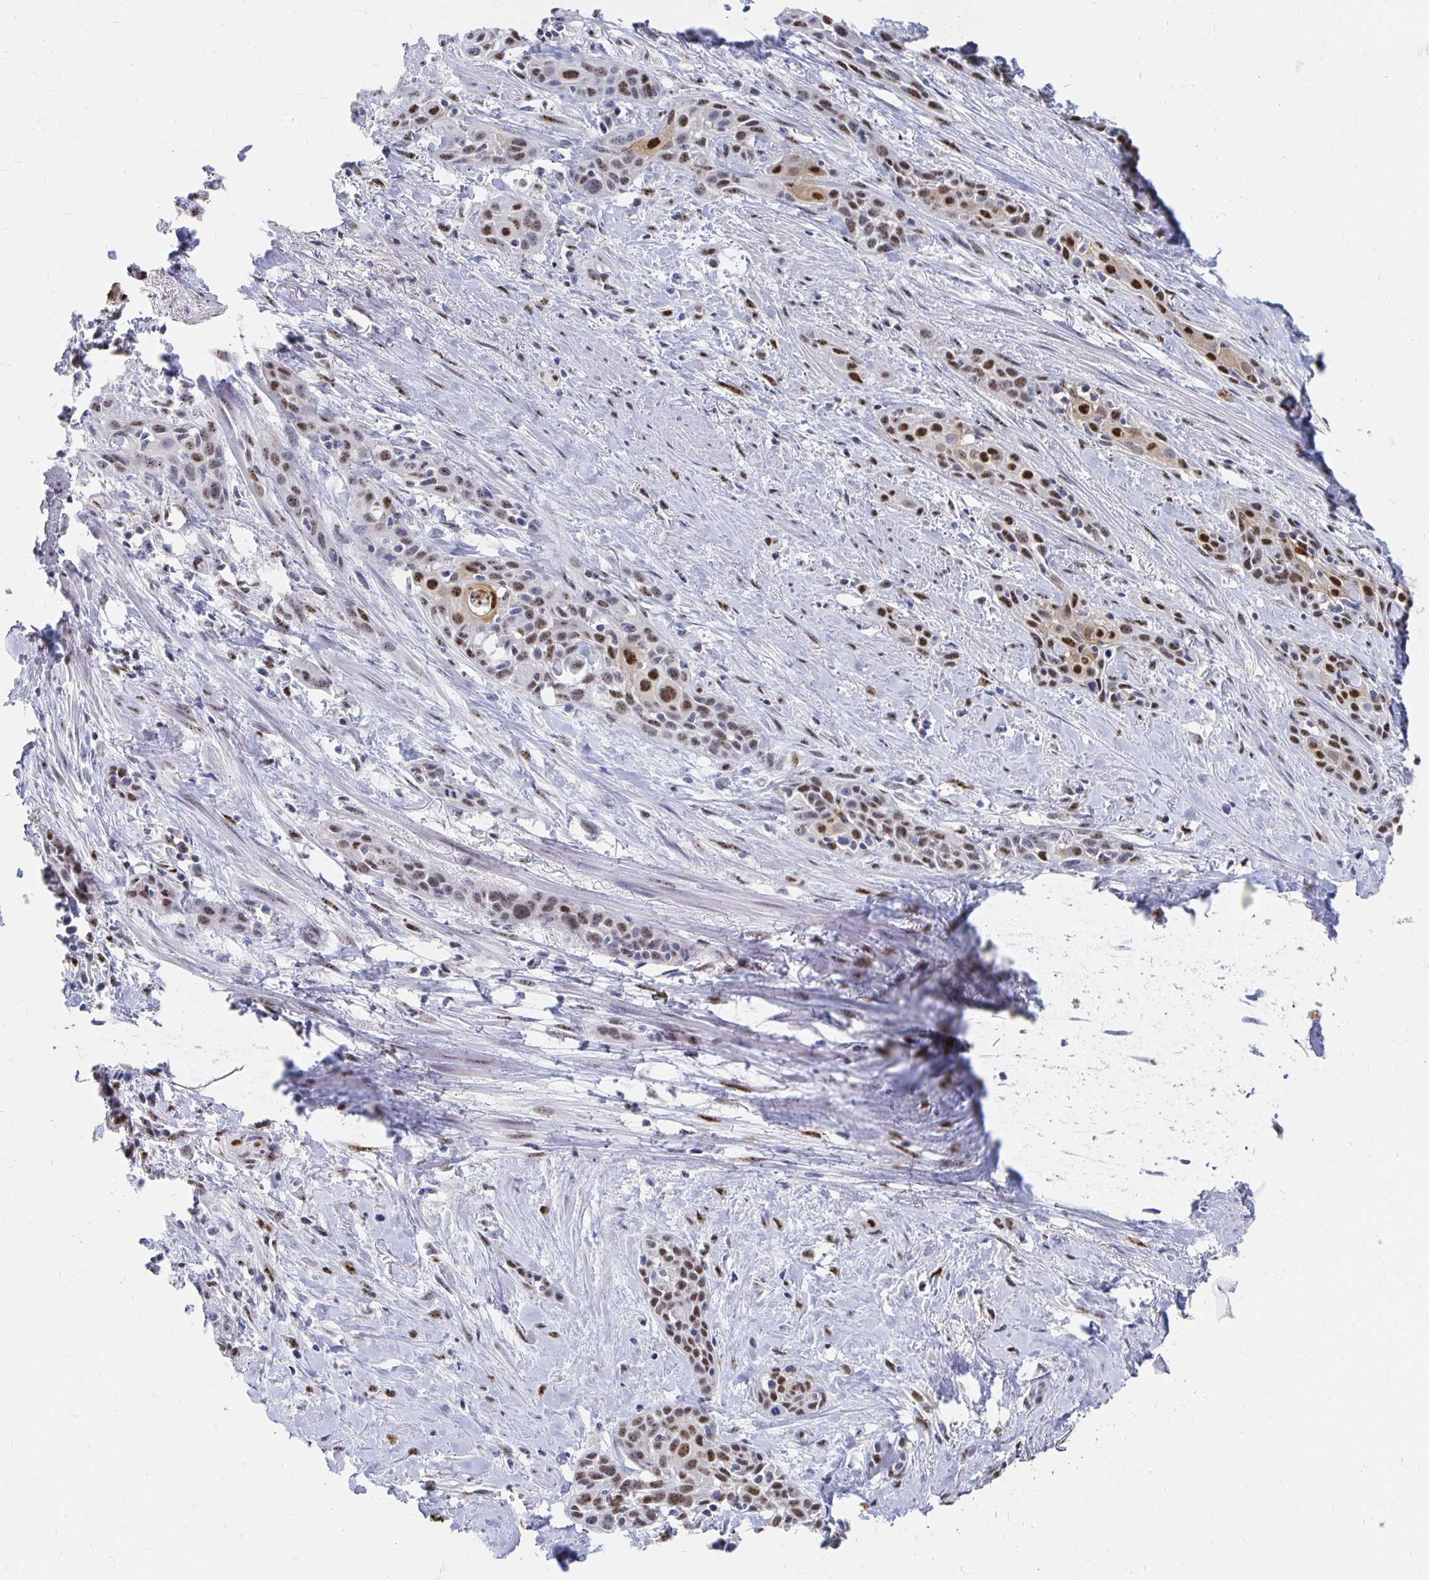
{"staining": {"intensity": "strong", "quantity": ">75%", "location": "nuclear"}, "tissue": "skin cancer", "cell_type": "Tumor cells", "image_type": "cancer", "snomed": [{"axis": "morphology", "description": "Squamous cell carcinoma, NOS"}, {"axis": "topography", "description": "Skin"}, {"axis": "topography", "description": "Anal"}], "caption": "The image shows staining of skin squamous cell carcinoma, revealing strong nuclear protein positivity (brown color) within tumor cells.", "gene": "CLIC3", "patient": {"sex": "male", "age": 64}}